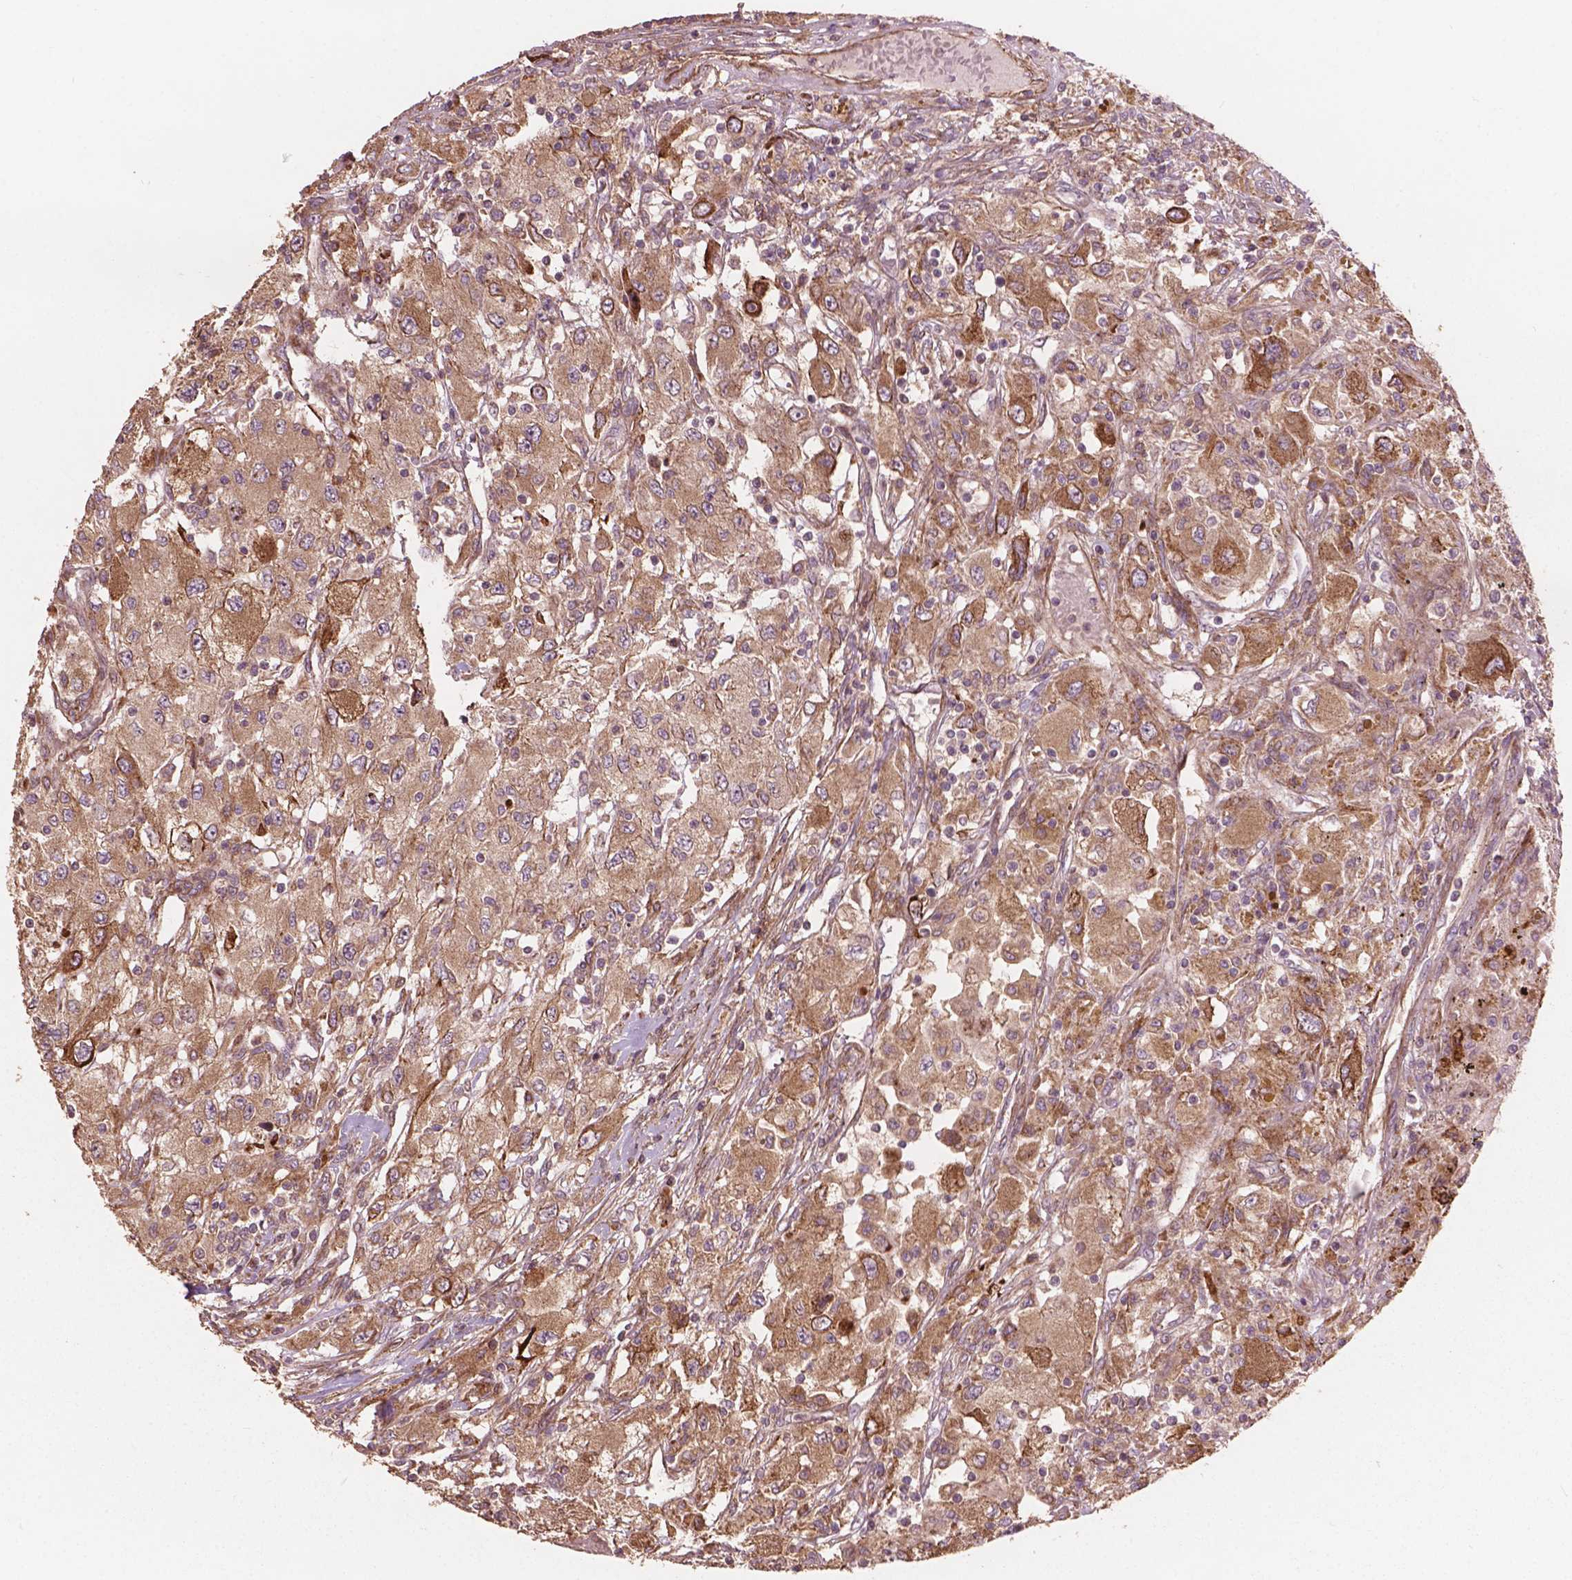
{"staining": {"intensity": "strong", "quantity": "25%-75%", "location": "cytoplasmic/membranous"}, "tissue": "renal cancer", "cell_type": "Tumor cells", "image_type": "cancer", "snomed": [{"axis": "morphology", "description": "Adenocarcinoma, NOS"}, {"axis": "topography", "description": "Kidney"}], "caption": "A brown stain labels strong cytoplasmic/membranous staining of a protein in renal cancer tumor cells.", "gene": "FNIP1", "patient": {"sex": "female", "age": 67}}